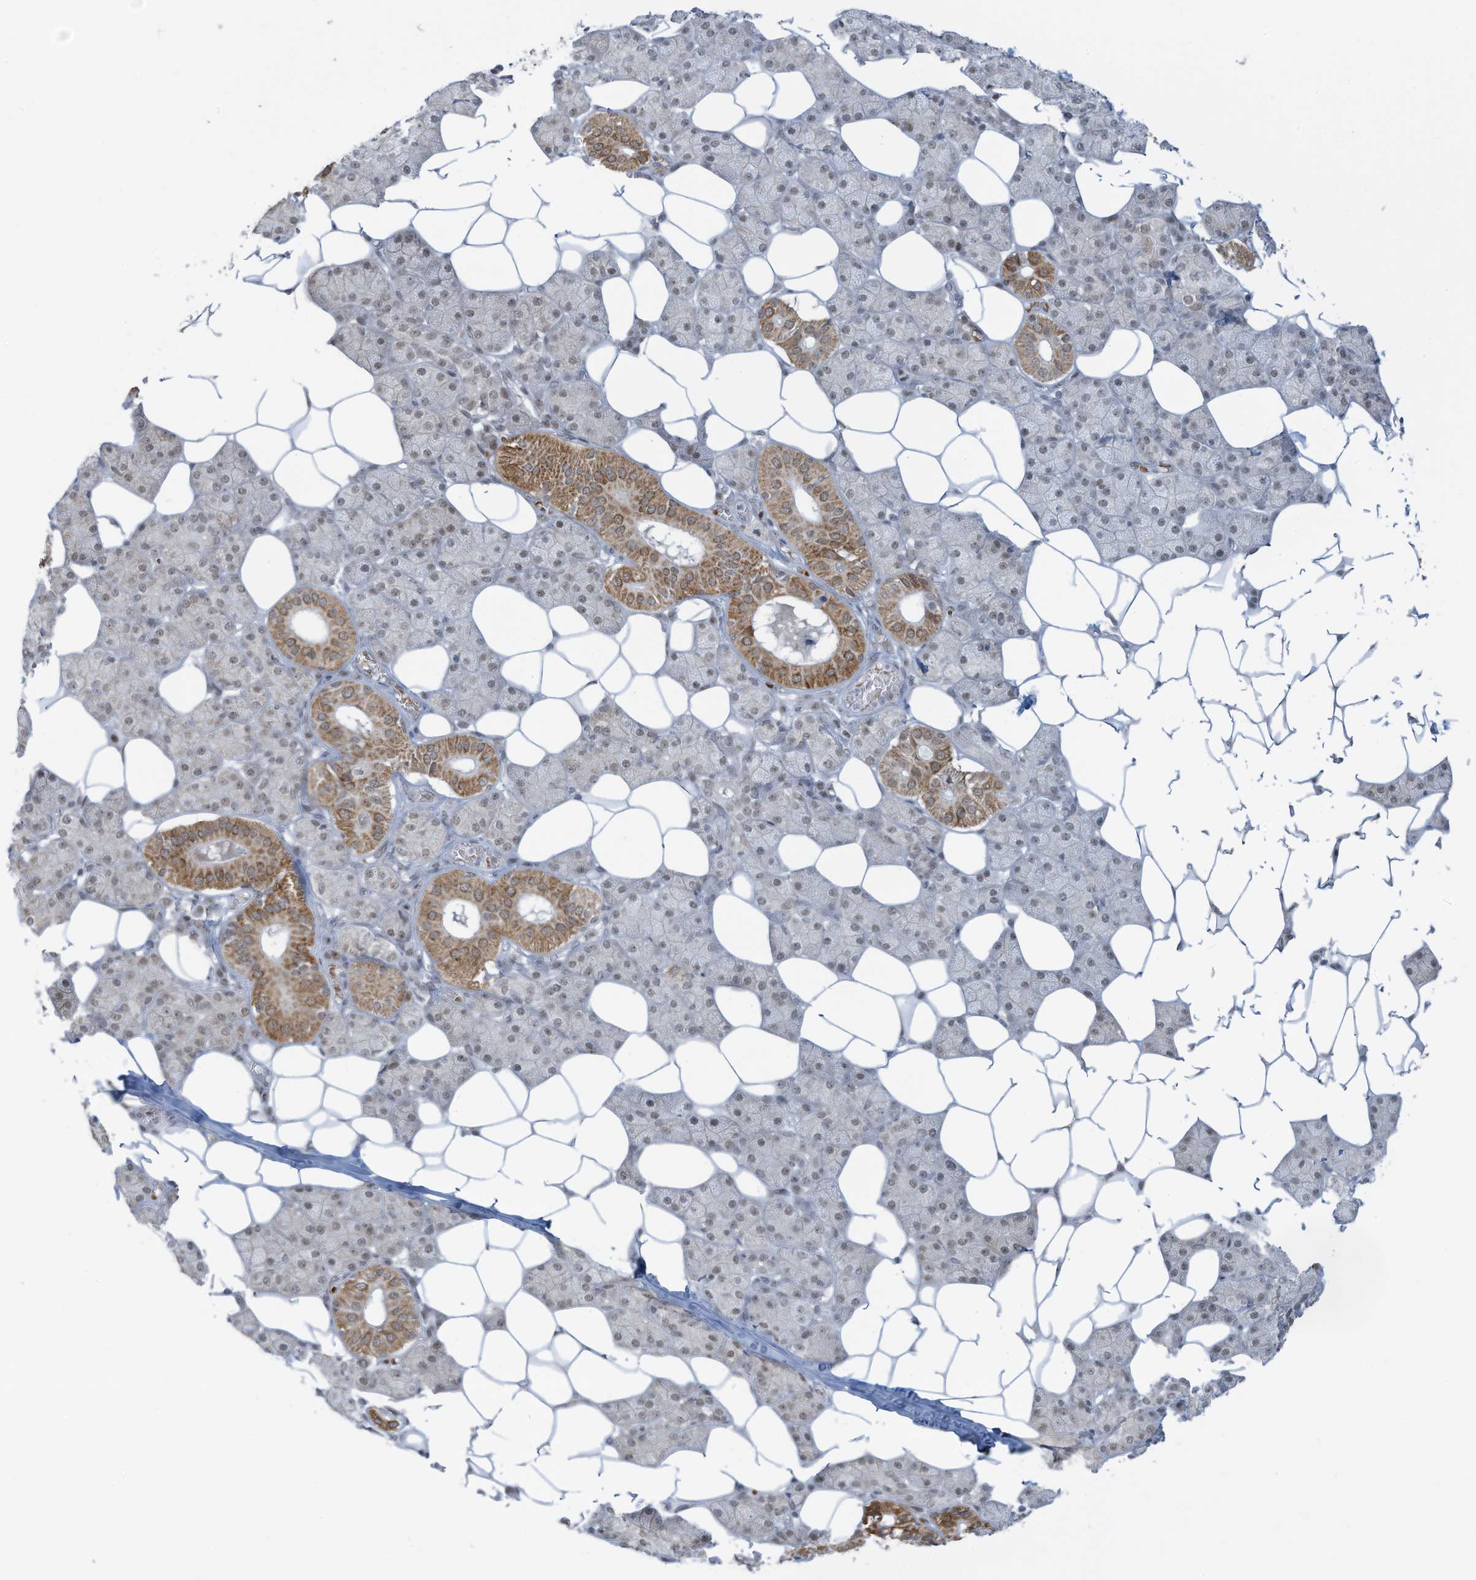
{"staining": {"intensity": "moderate", "quantity": ">75%", "location": "nuclear"}, "tissue": "salivary gland", "cell_type": "Glandular cells", "image_type": "normal", "snomed": [{"axis": "morphology", "description": "Normal tissue, NOS"}, {"axis": "topography", "description": "Salivary gland"}], "caption": "The image demonstrates immunohistochemical staining of benign salivary gland. There is moderate nuclear positivity is appreciated in approximately >75% of glandular cells.", "gene": "ECT2L", "patient": {"sex": "female", "age": 33}}